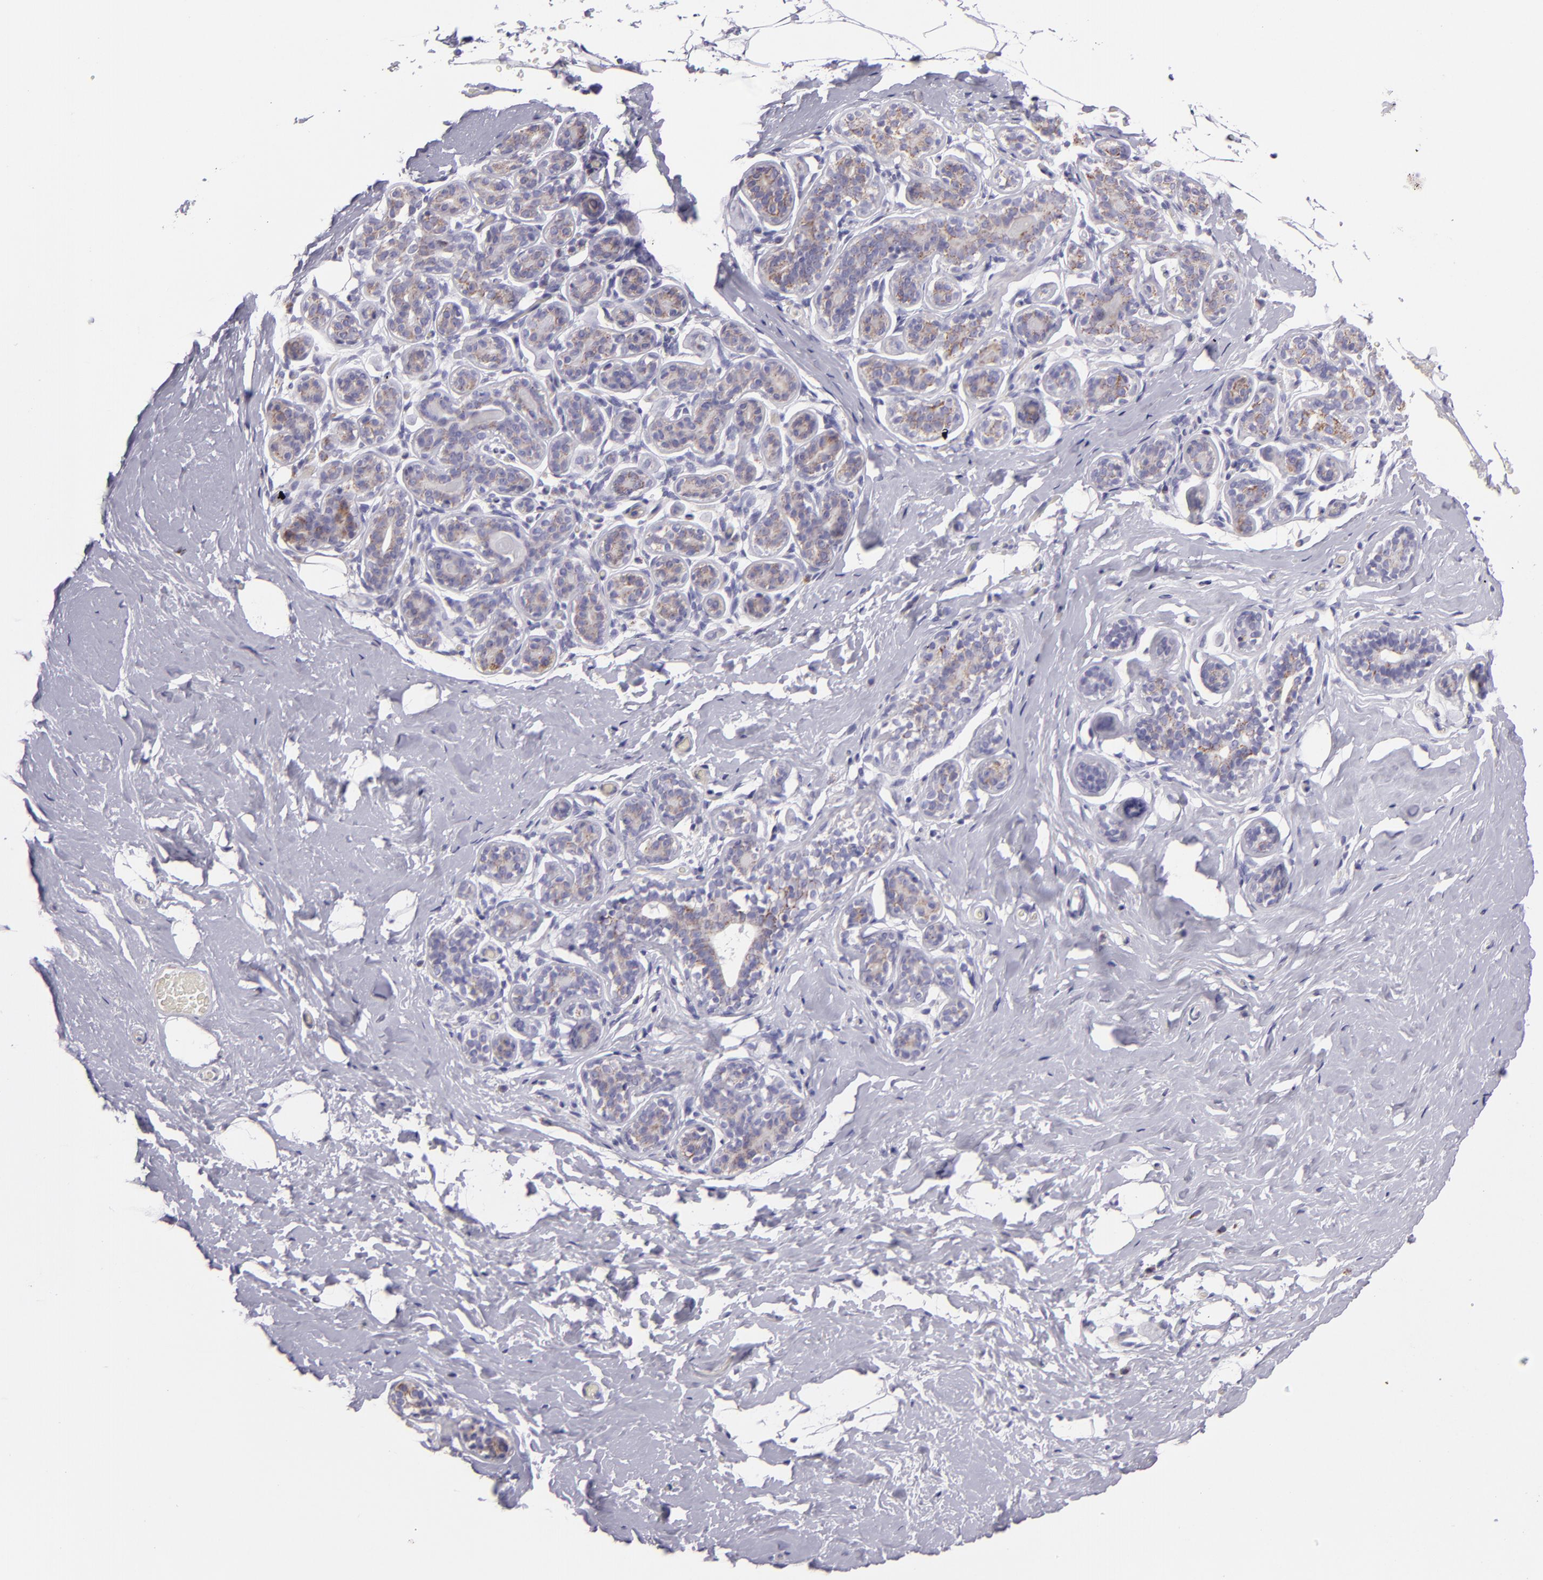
{"staining": {"intensity": "negative", "quantity": "none", "location": "none"}, "tissue": "breast", "cell_type": "Adipocytes", "image_type": "normal", "snomed": [{"axis": "morphology", "description": "Normal tissue, NOS"}, {"axis": "topography", "description": "Breast"}, {"axis": "topography", "description": "Soft tissue"}], "caption": "DAB (3,3'-diaminobenzidine) immunohistochemical staining of benign human breast shows no significant expression in adipocytes. (Stains: DAB (3,3'-diaminobenzidine) immunohistochemistry (IHC) with hematoxylin counter stain, Microscopy: brightfield microscopy at high magnification).", "gene": "HSPD1", "patient": {"sex": "female", "age": 75}}